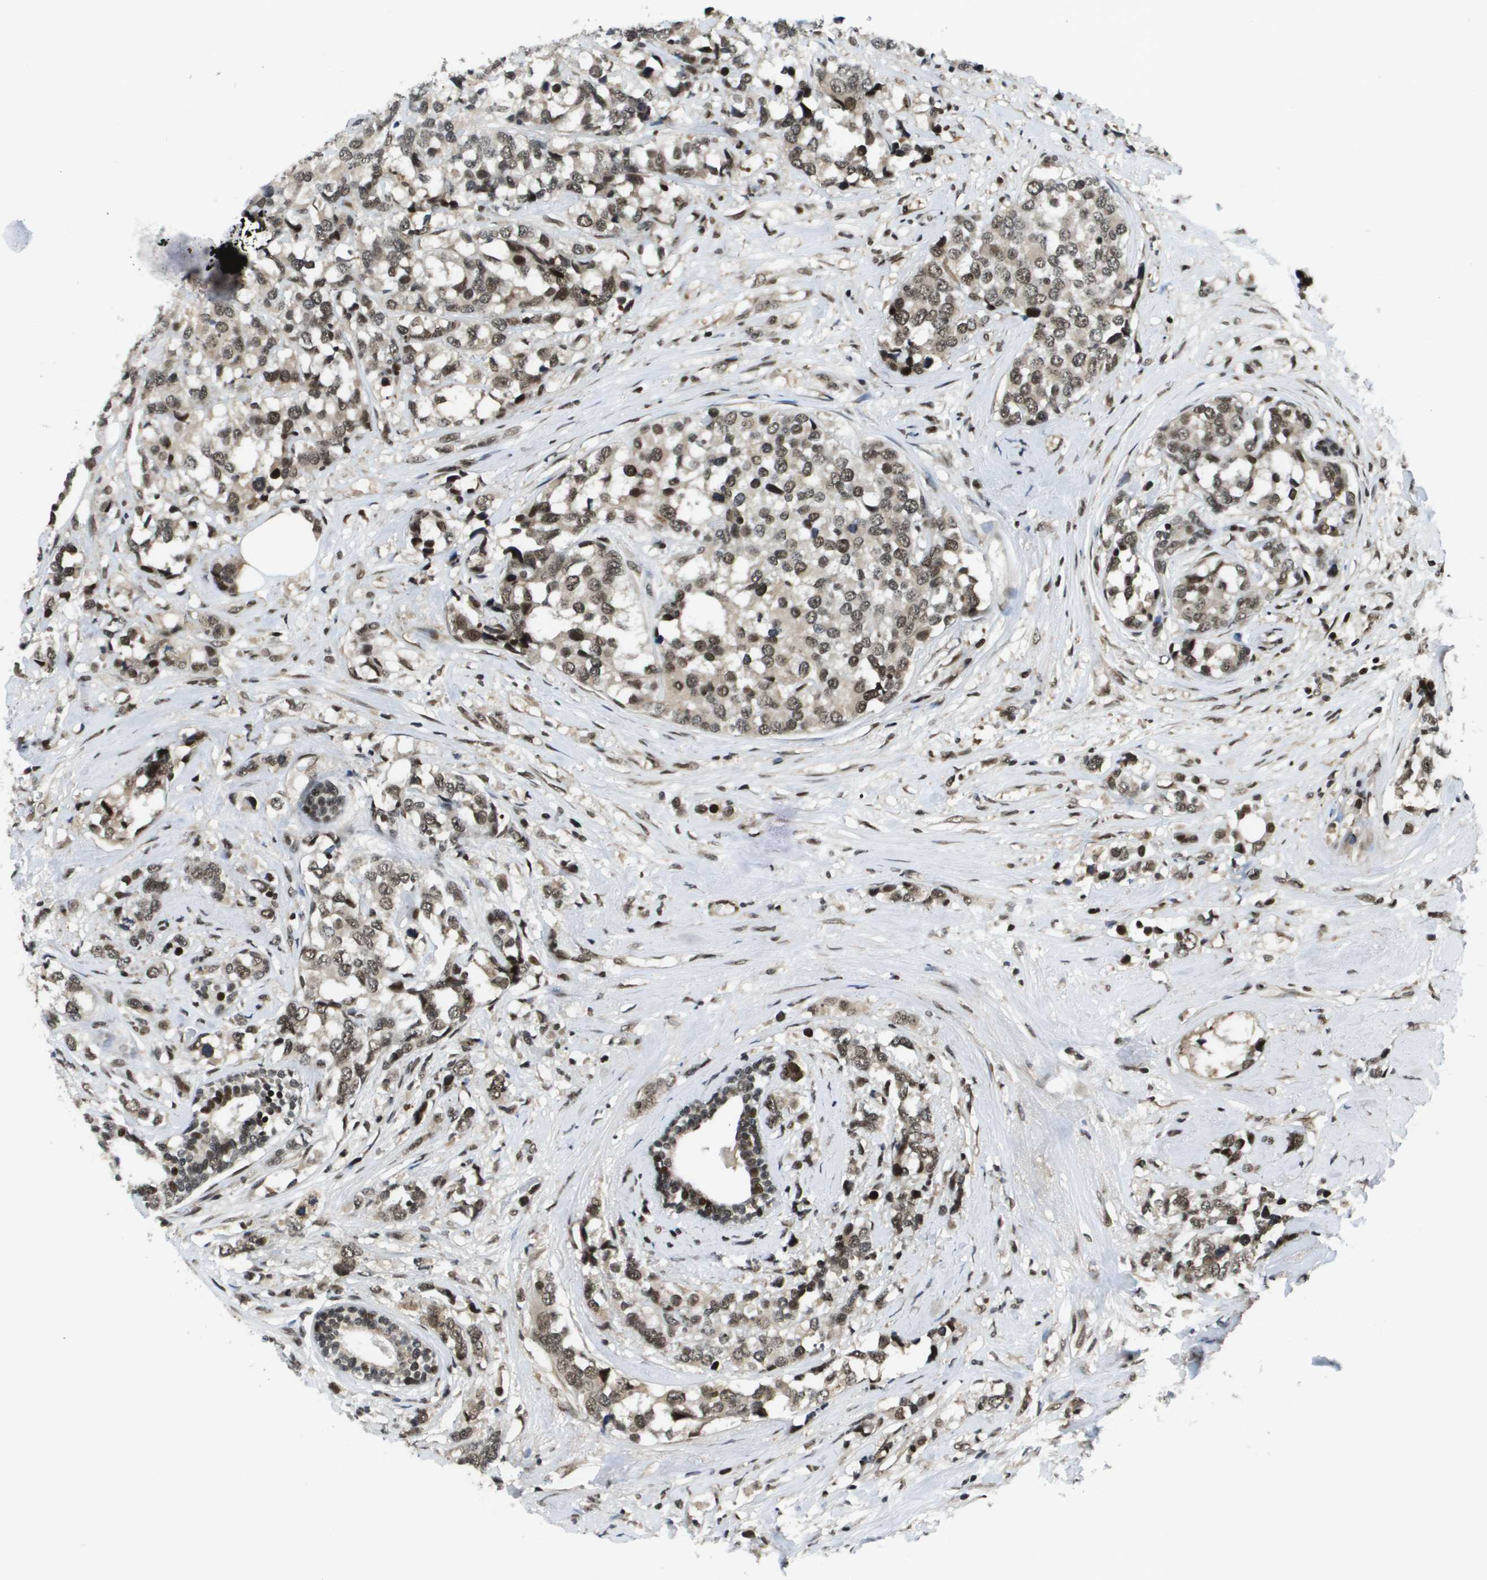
{"staining": {"intensity": "moderate", "quantity": ">75%", "location": "nuclear"}, "tissue": "breast cancer", "cell_type": "Tumor cells", "image_type": "cancer", "snomed": [{"axis": "morphology", "description": "Lobular carcinoma"}, {"axis": "topography", "description": "Breast"}], "caption": "Lobular carcinoma (breast) stained with DAB (3,3'-diaminobenzidine) immunohistochemistry displays medium levels of moderate nuclear staining in approximately >75% of tumor cells. (Brightfield microscopy of DAB IHC at high magnification).", "gene": "RECQL4", "patient": {"sex": "female", "age": 59}}